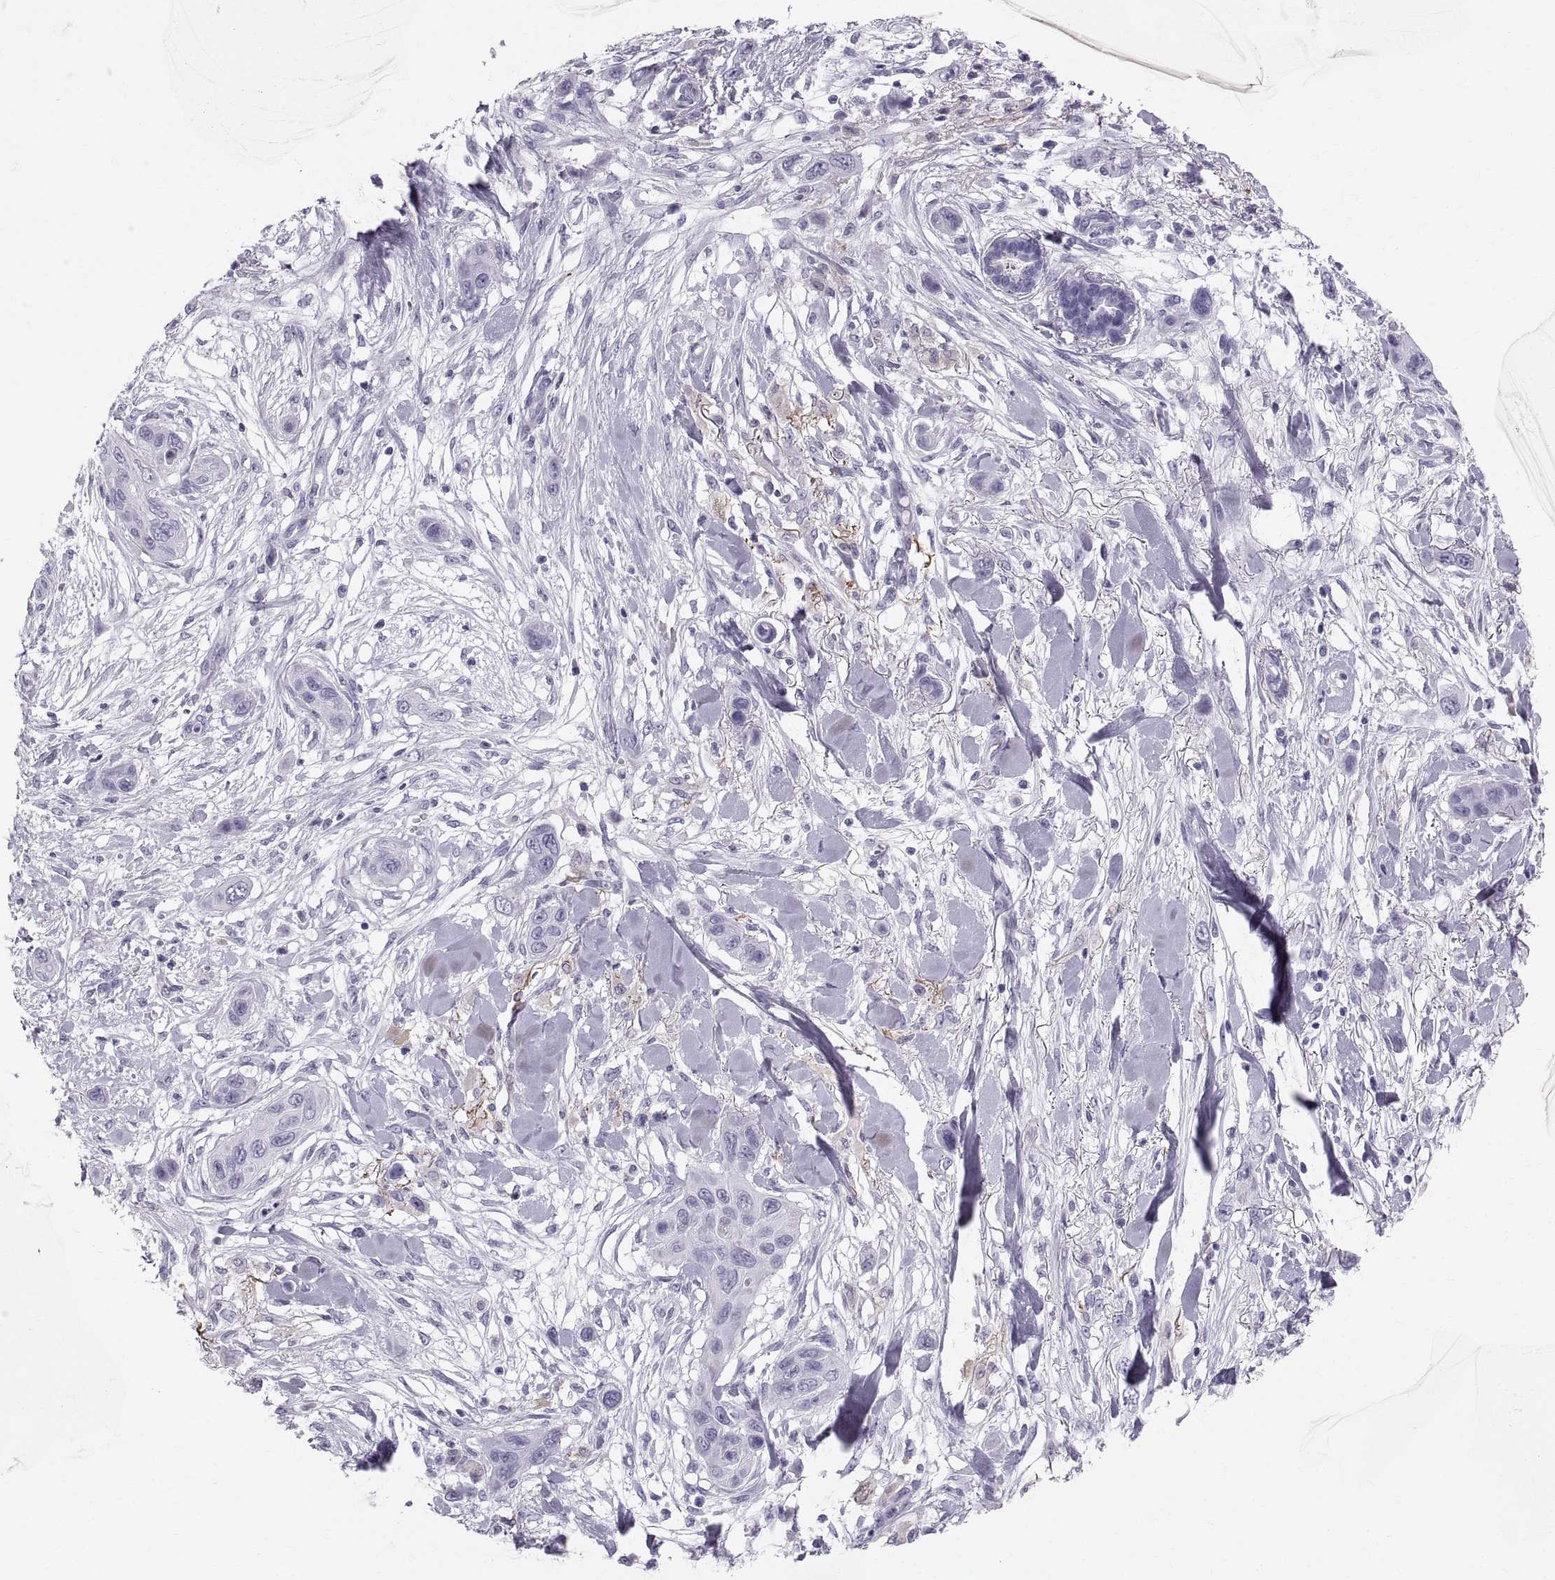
{"staining": {"intensity": "negative", "quantity": "none", "location": "none"}, "tissue": "skin cancer", "cell_type": "Tumor cells", "image_type": "cancer", "snomed": [{"axis": "morphology", "description": "Squamous cell carcinoma, NOS"}, {"axis": "topography", "description": "Skin"}], "caption": "A high-resolution photomicrograph shows immunohistochemistry (IHC) staining of skin cancer, which demonstrates no significant expression in tumor cells.", "gene": "SLC22A6", "patient": {"sex": "male", "age": 79}}